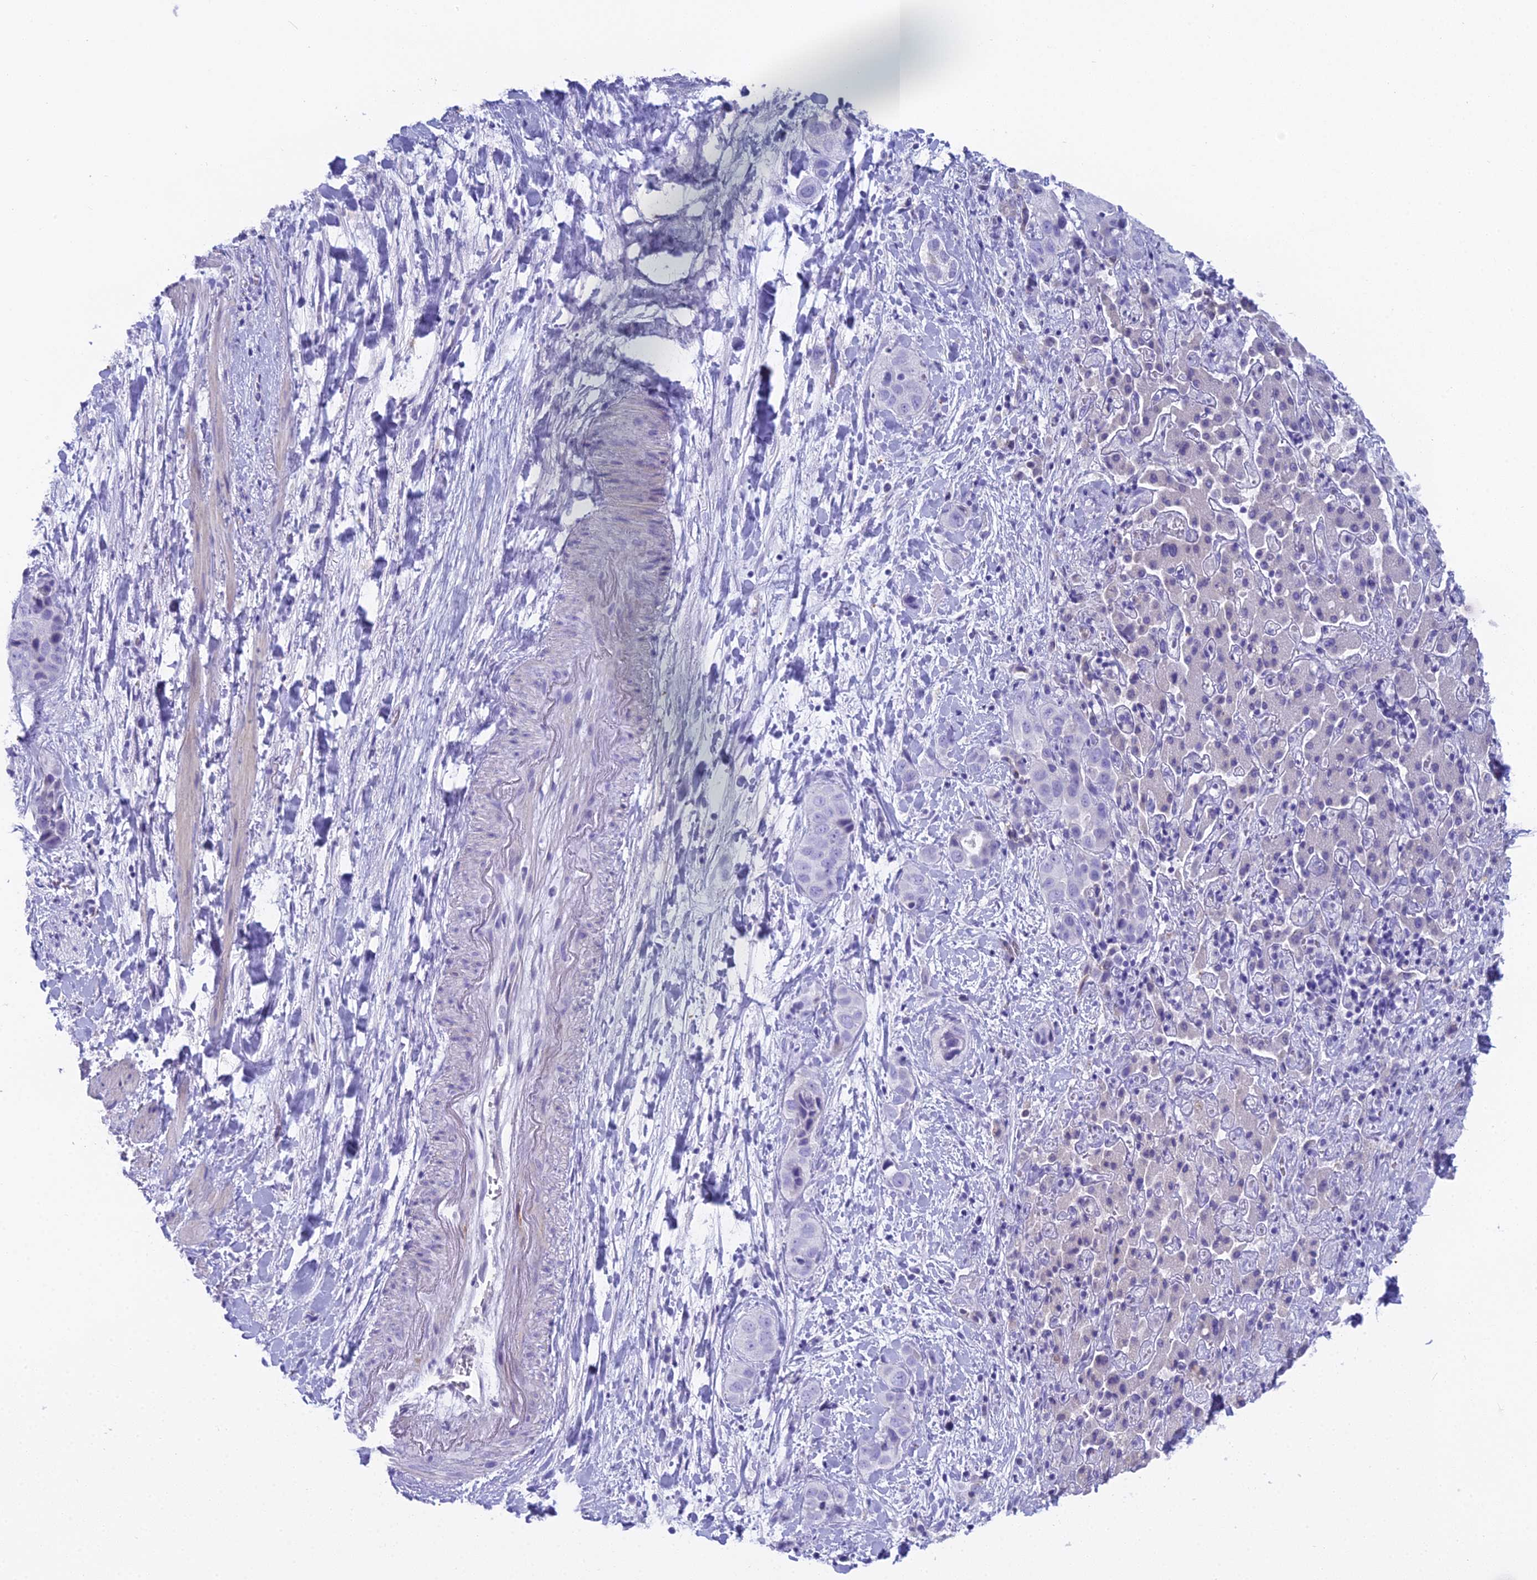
{"staining": {"intensity": "negative", "quantity": "none", "location": "none"}, "tissue": "liver cancer", "cell_type": "Tumor cells", "image_type": "cancer", "snomed": [{"axis": "morphology", "description": "Cholangiocarcinoma"}, {"axis": "topography", "description": "Liver"}], "caption": "IHC histopathology image of neoplastic tissue: liver cancer (cholangiocarcinoma) stained with DAB (3,3'-diaminobenzidine) shows no significant protein staining in tumor cells.", "gene": "UNC80", "patient": {"sex": "female", "age": 52}}